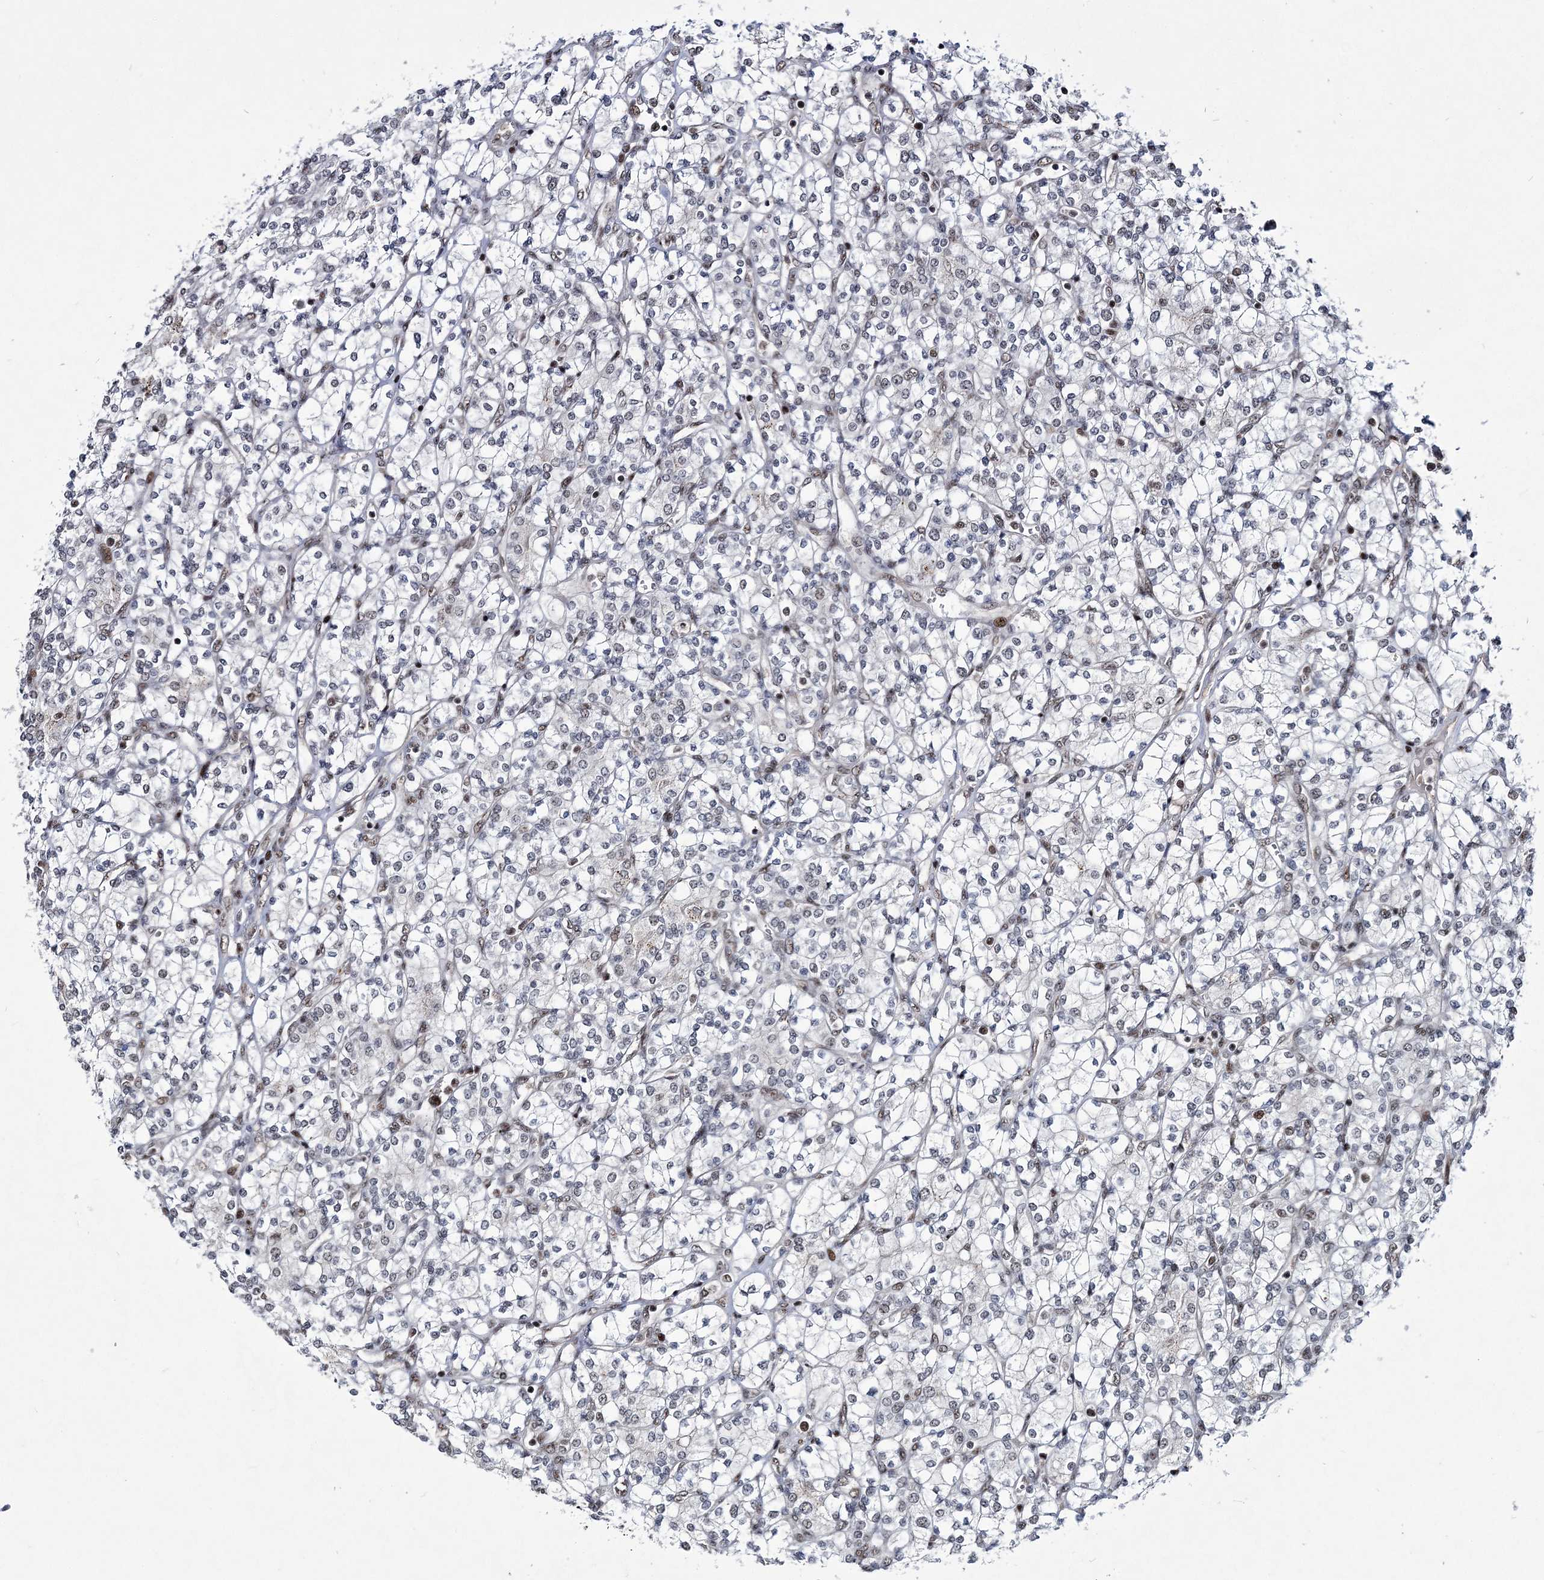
{"staining": {"intensity": "weak", "quantity": "<25%", "location": "nuclear"}, "tissue": "renal cancer", "cell_type": "Tumor cells", "image_type": "cancer", "snomed": [{"axis": "morphology", "description": "Adenocarcinoma, NOS"}, {"axis": "topography", "description": "Kidney"}], "caption": "This is an immunohistochemistry (IHC) photomicrograph of human renal cancer (adenocarcinoma). There is no expression in tumor cells.", "gene": "TATDN2", "patient": {"sex": "male", "age": 77}}